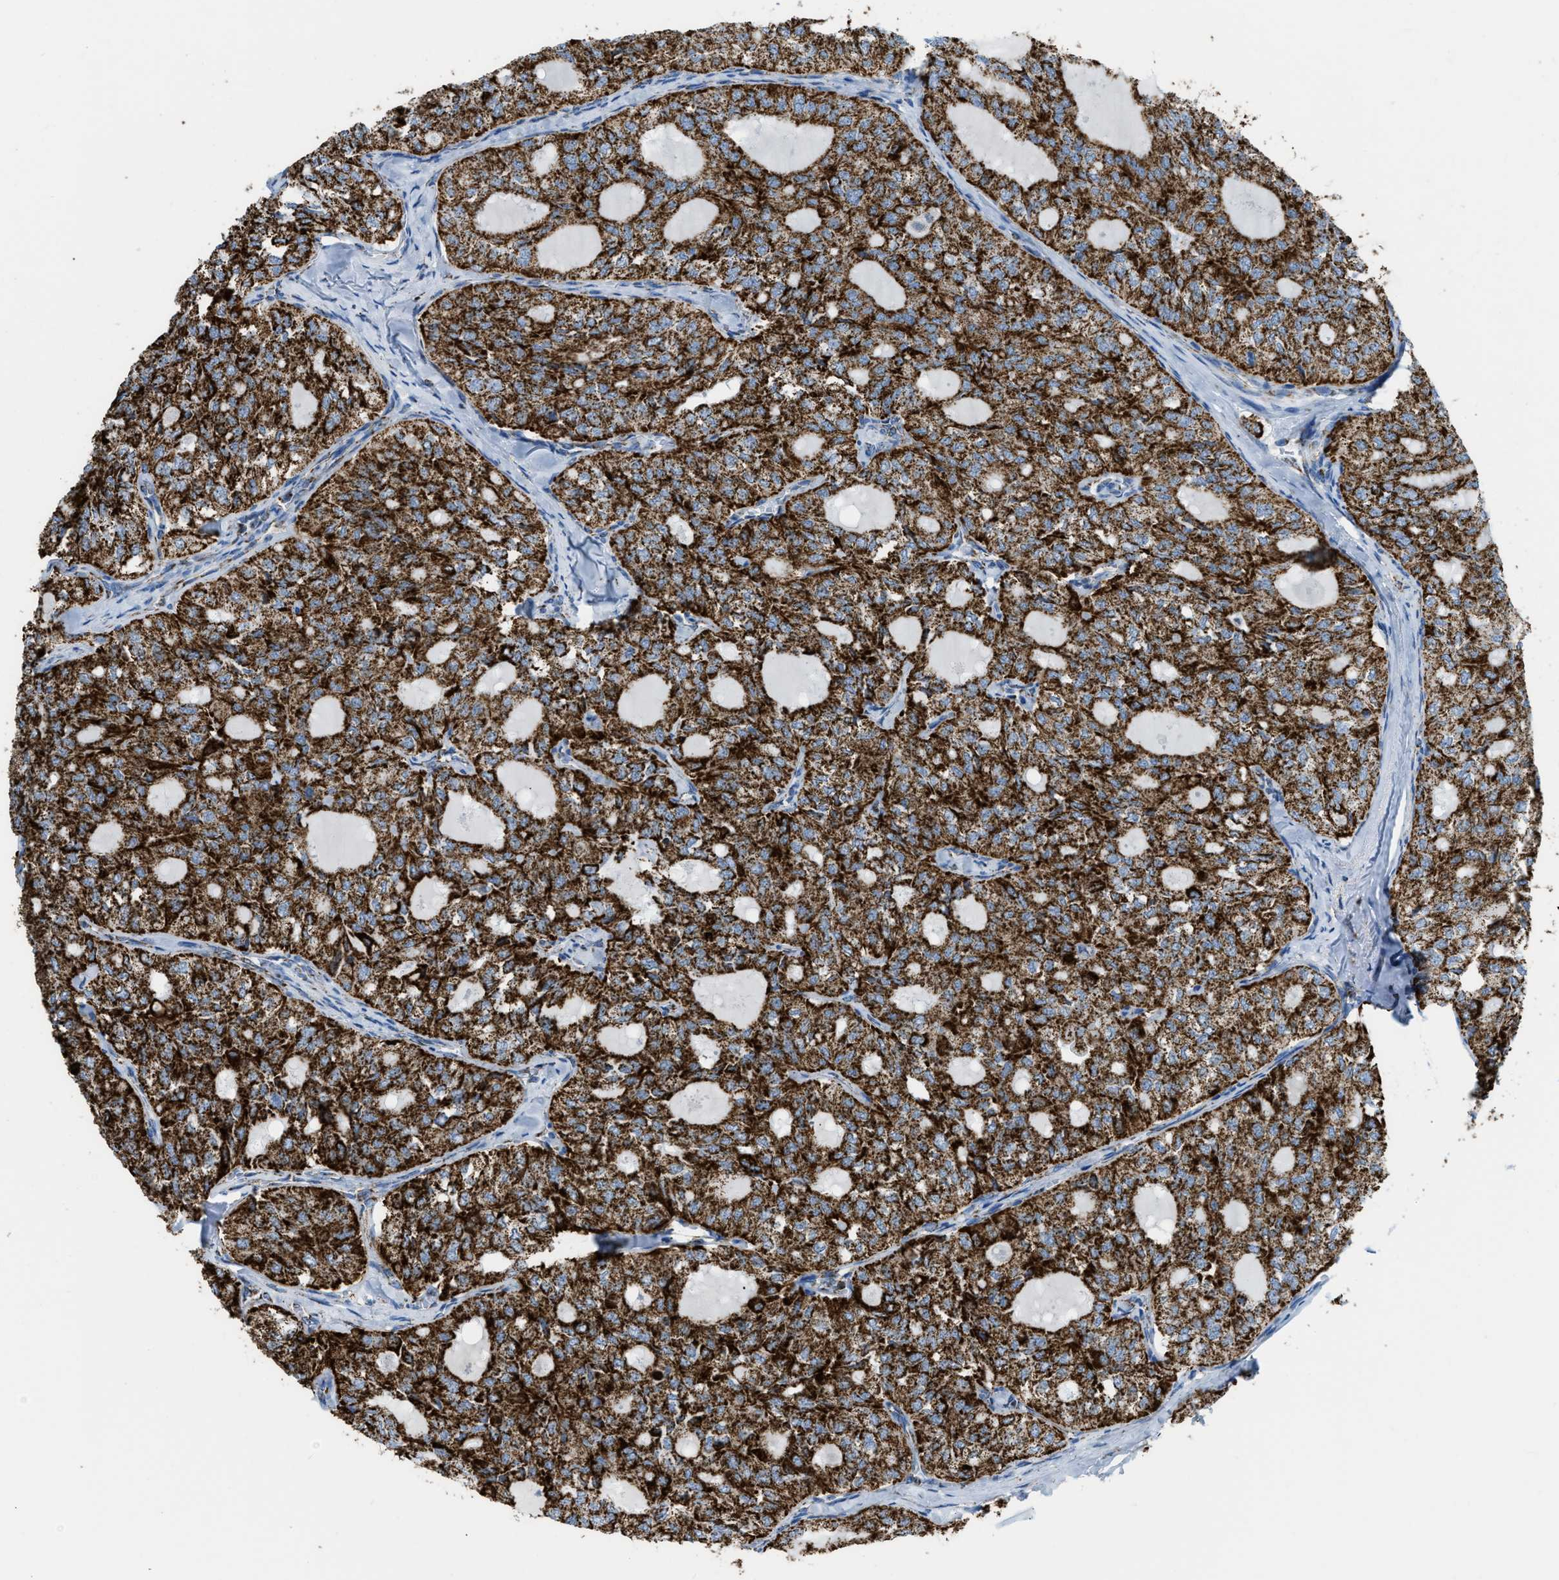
{"staining": {"intensity": "strong", "quantity": ">75%", "location": "cytoplasmic/membranous"}, "tissue": "thyroid cancer", "cell_type": "Tumor cells", "image_type": "cancer", "snomed": [{"axis": "morphology", "description": "Follicular adenoma carcinoma, NOS"}, {"axis": "topography", "description": "Thyroid gland"}], "caption": "Brown immunohistochemical staining in human thyroid follicular adenoma carcinoma demonstrates strong cytoplasmic/membranous expression in about >75% of tumor cells.", "gene": "ETFB", "patient": {"sex": "male", "age": 75}}